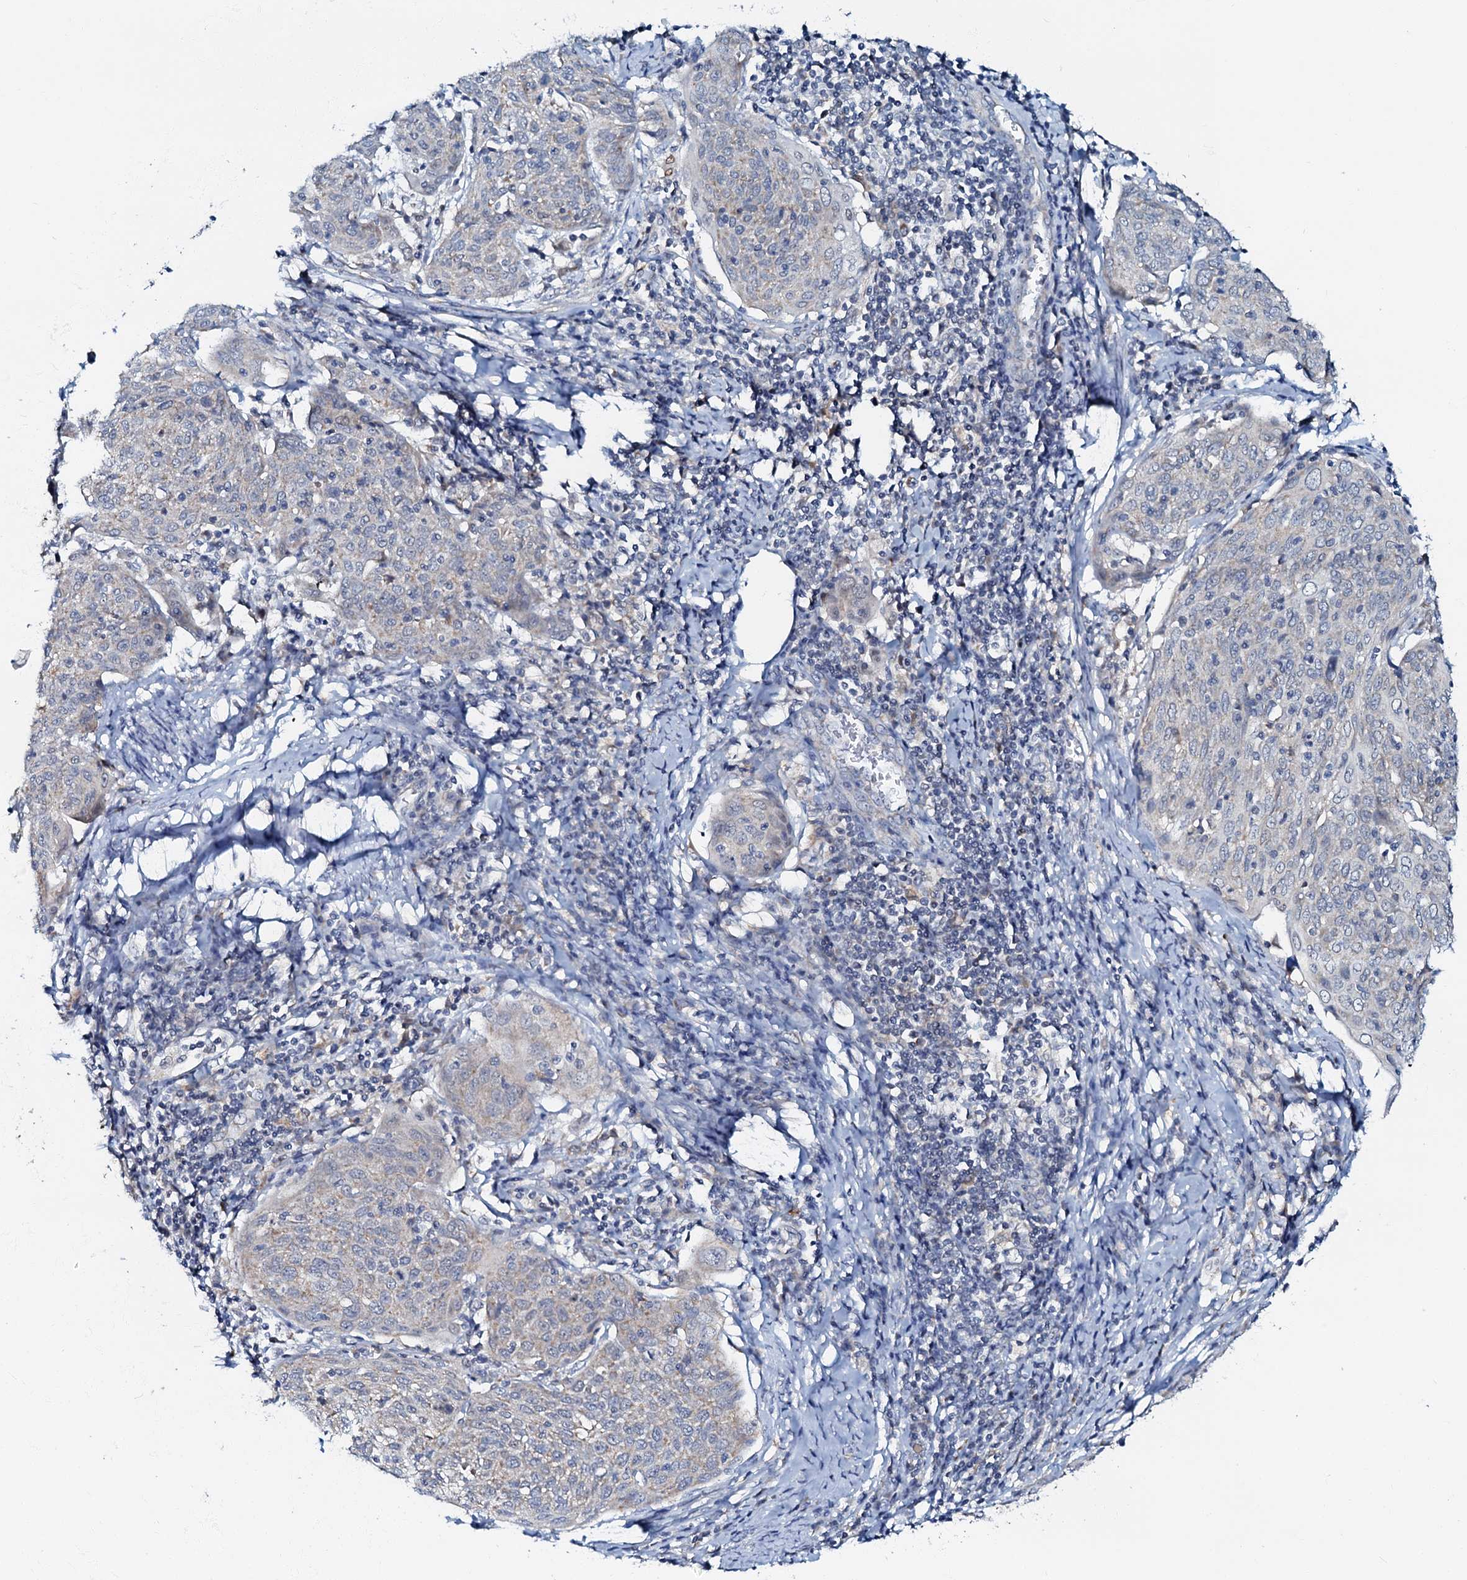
{"staining": {"intensity": "negative", "quantity": "none", "location": "none"}, "tissue": "cervical cancer", "cell_type": "Tumor cells", "image_type": "cancer", "snomed": [{"axis": "morphology", "description": "Squamous cell carcinoma, NOS"}, {"axis": "topography", "description": "Cervix"}], "caption": "Tumor cells show no significant positivity in squamous cell carcinoma (cervical).", "gene": "MRPL51", "patient": {"sex": "female", "age": 67}}